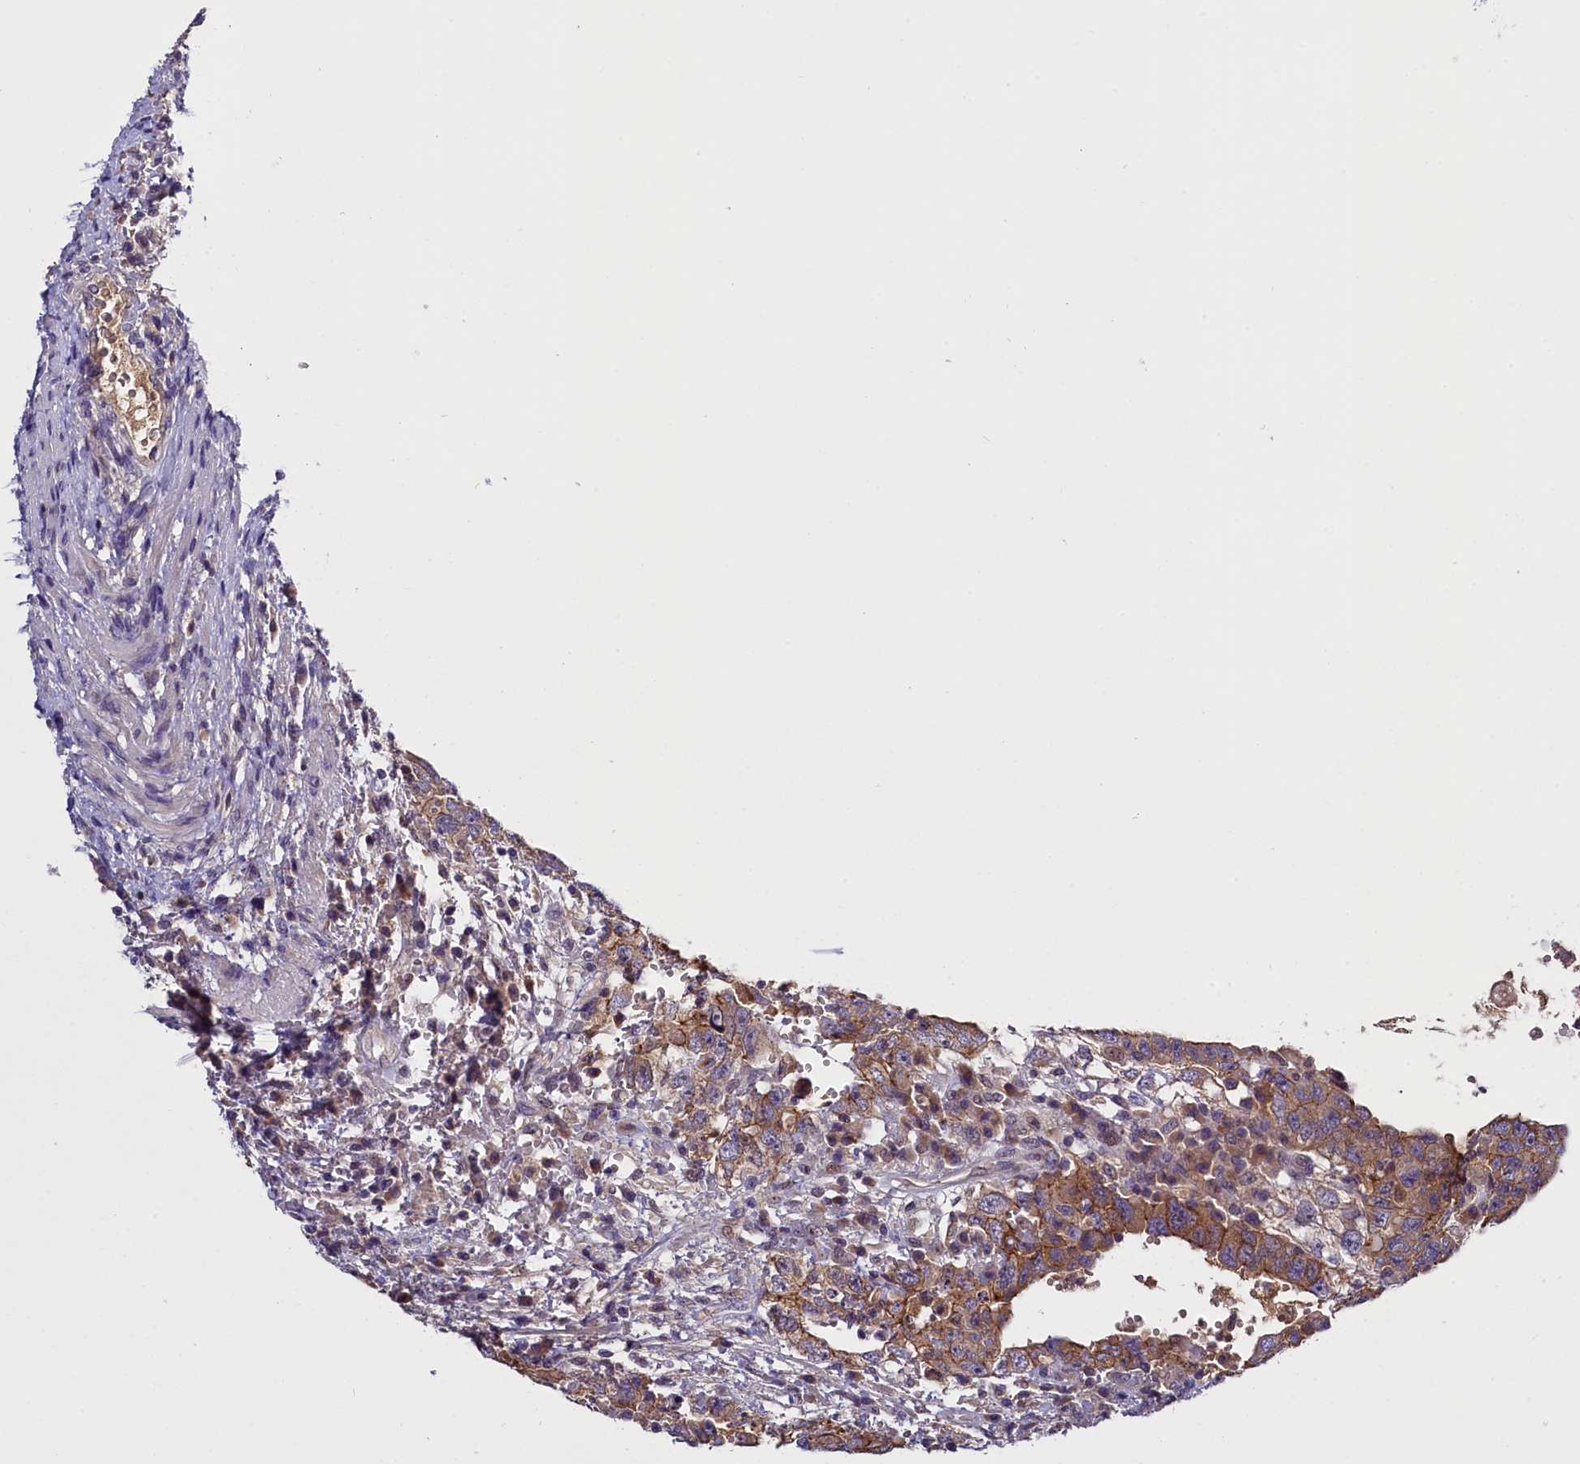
{"staining": {"intensity": "moderate", "quantity": ">75%", "location": "cytoplasmic/membranous"}, "tissue": "testis cancer", "cell_type": "Tumor cells", "image_type": "cancer", "snomed": [{"axis": "morphology", "description": "Carcinoma, Embryonal, NOS"}, {"axis": "topography", "description": "Testis"}], "caption": "This micrograph demonstrates embryonal carcinoma (testis) stained with immunohistochemistry to label a protein in brown. The cytoplasmic/membranous of tumor cells show moderate positivity for the protein. Nuclei are counter-stained blue.", "gene": "ENKD1", "patient": {"sex": "male", "age": 26}}